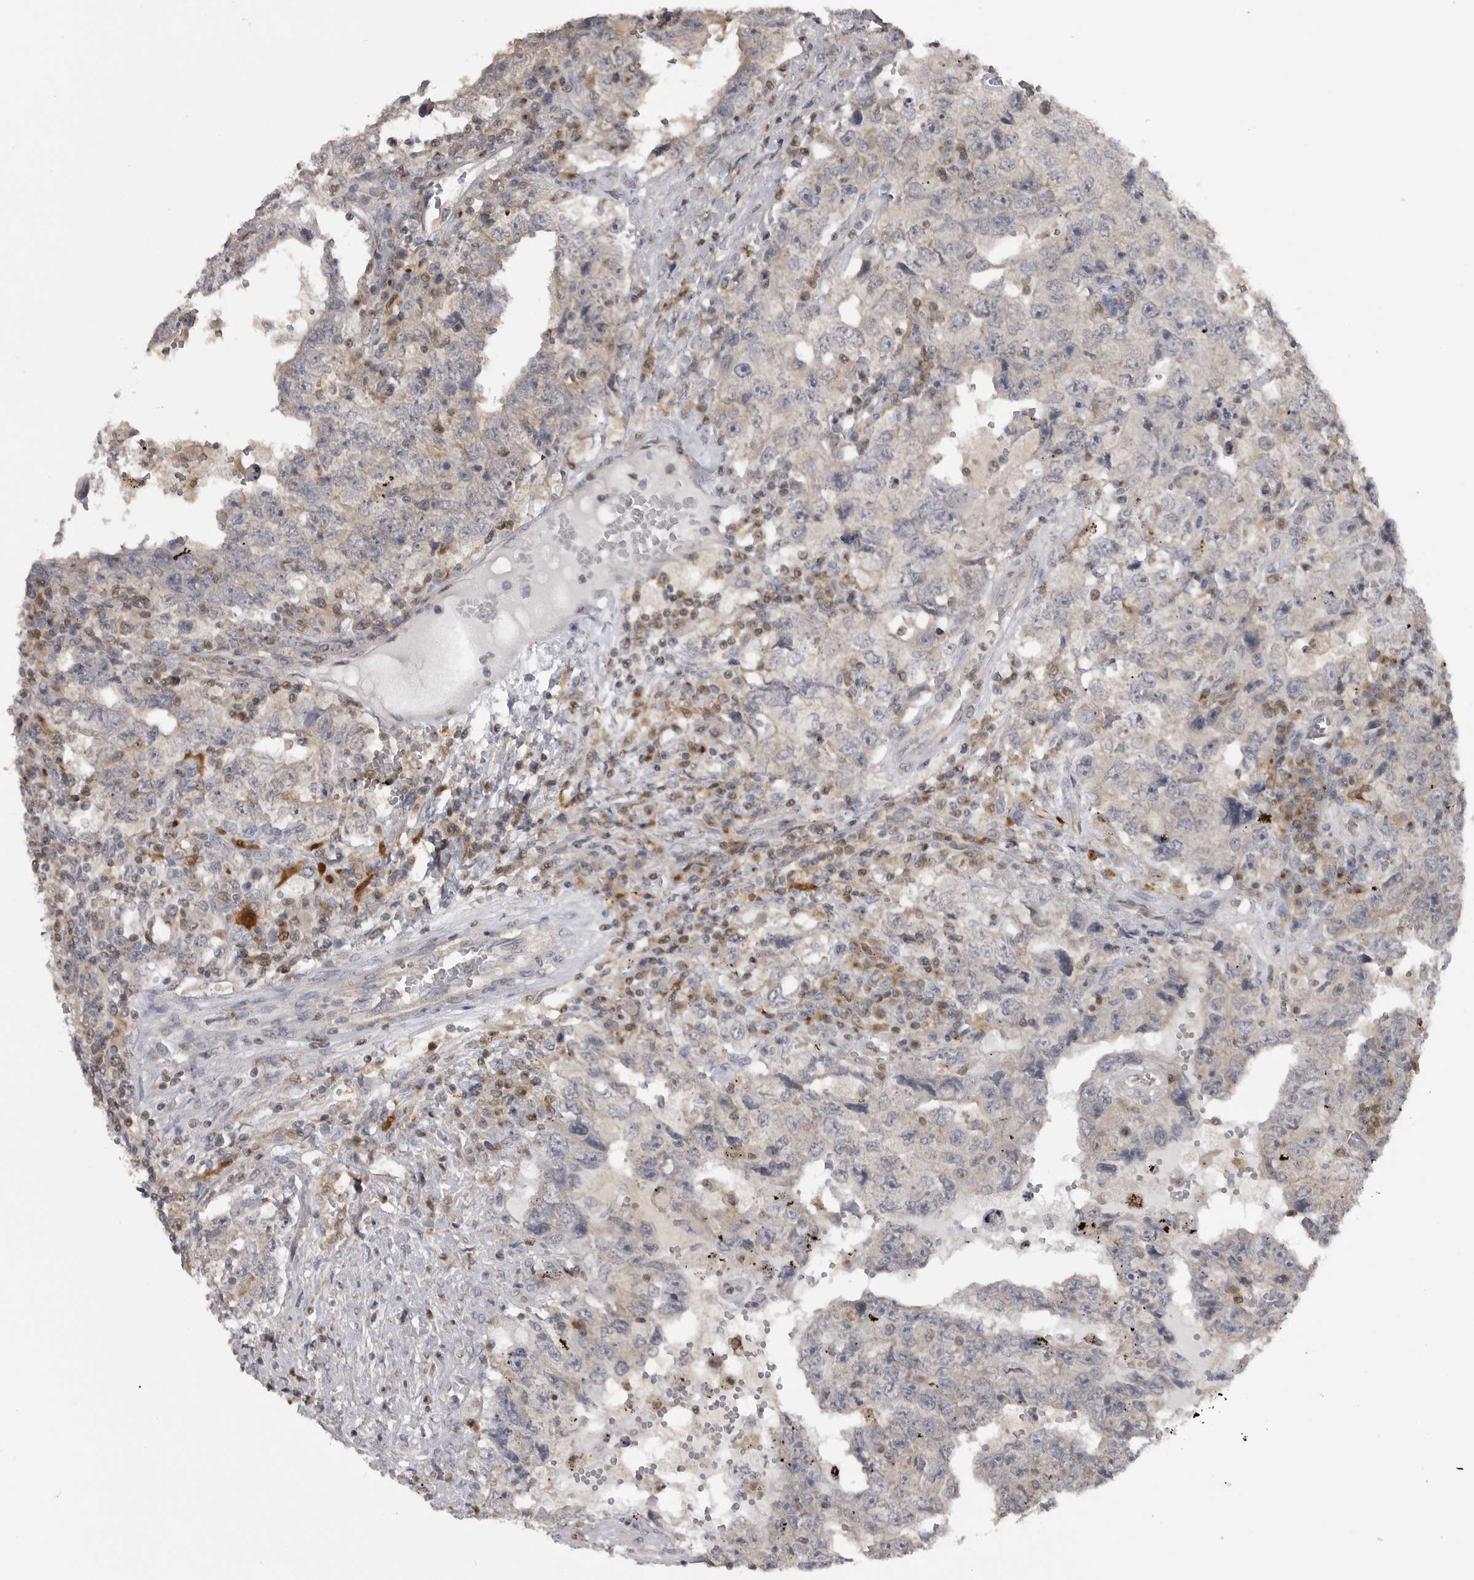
{"staining": {"intensity": "negative", "quantity": "none", "location": "none"}, "tissue": "testis cancer", "cell_type": "Tumor cells", "image_type": "cancer", "snomed": [{"axis": "morphology", "description": "Carcinoma, Embryonal, NOS"}, {"axis": "topography", "description": "Testis"}], "caption": "Tumor cells show no significant protein expression in testis cancer. The staining is performed using DAB (3,3'-diaminobenzidine) brown chromogen with nuclei counter-stained in using hematoxylin.", "gene": "MAPK13", "patient": {"sex": "male", "age": 26}}